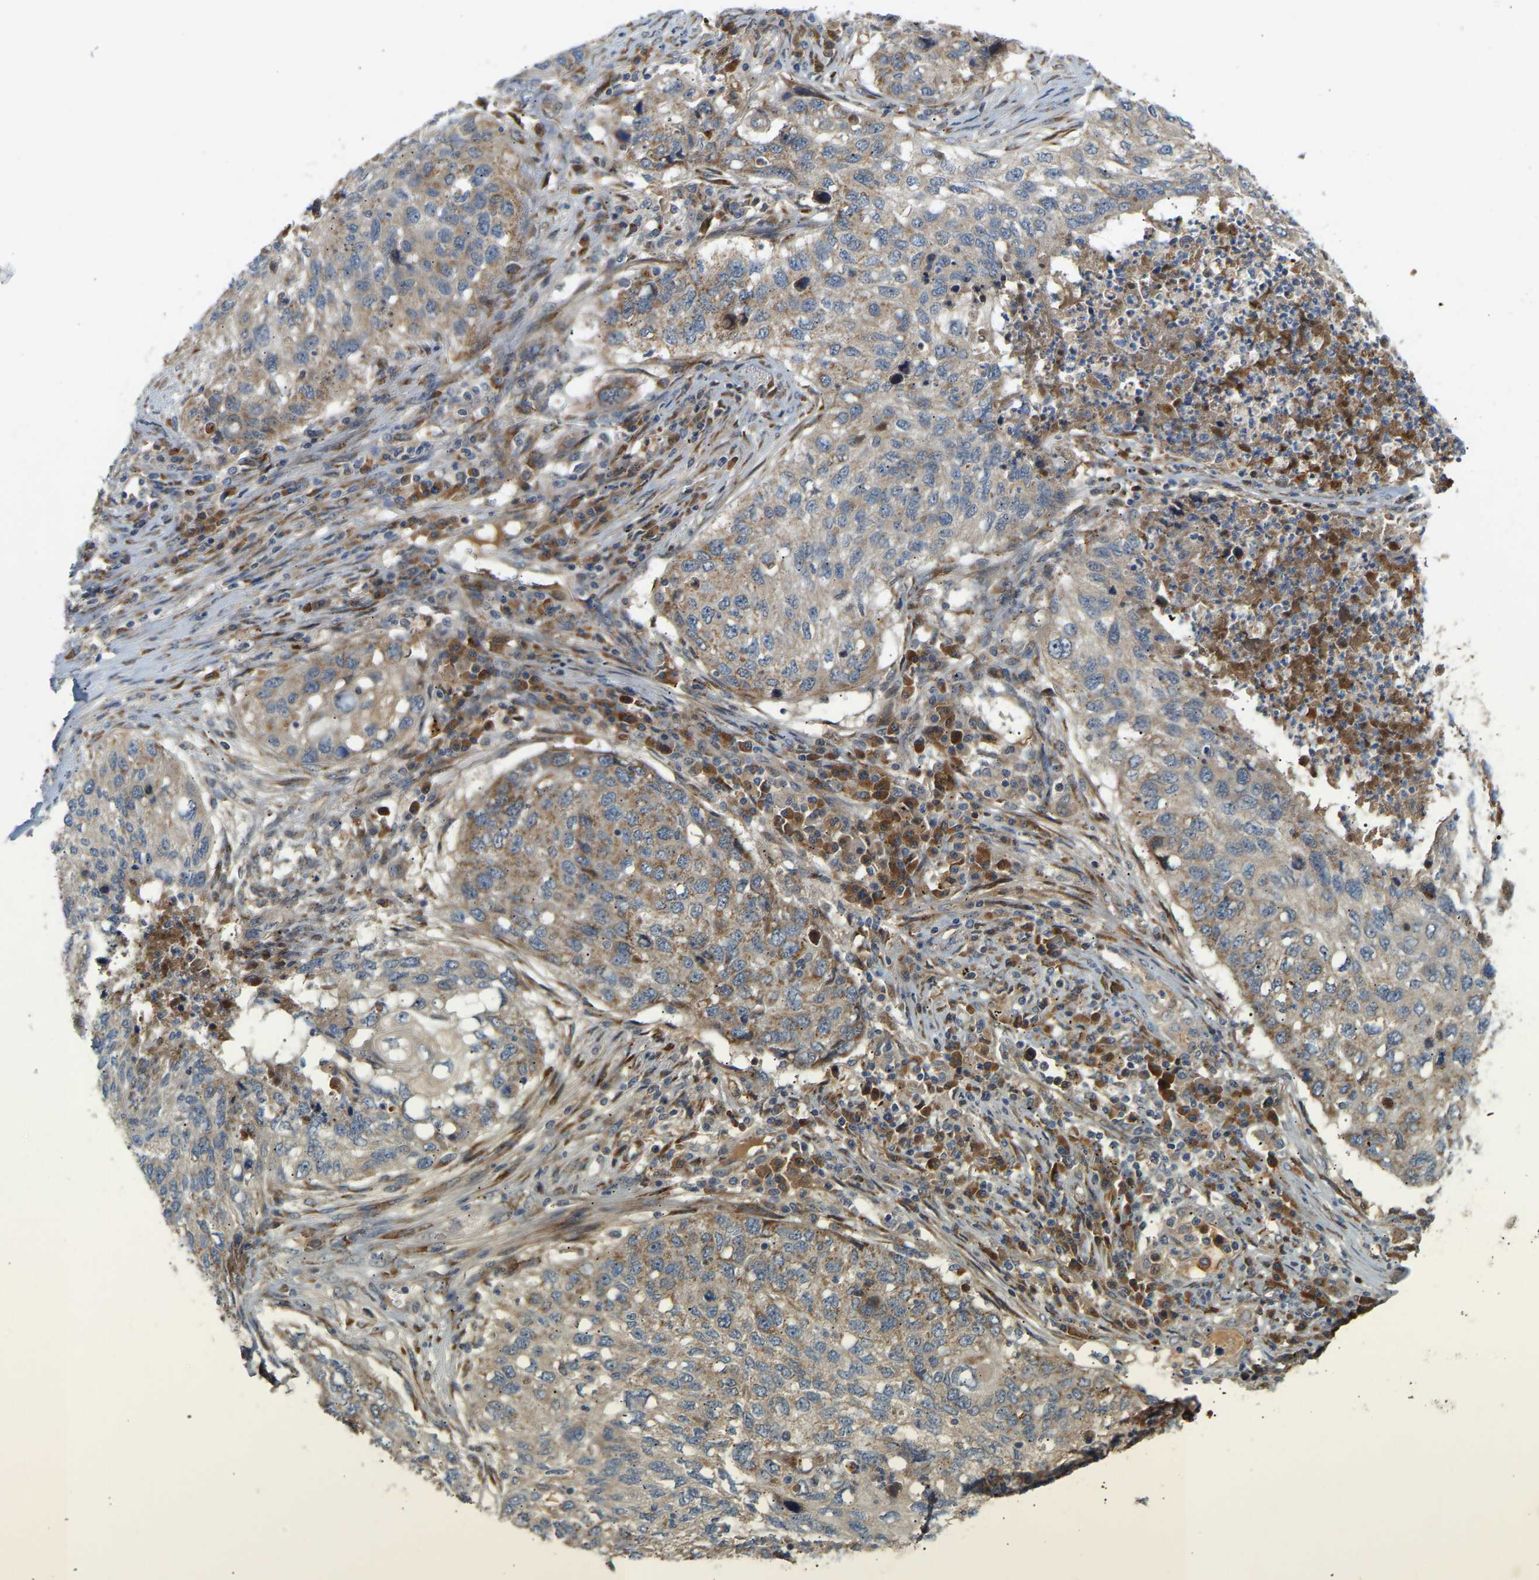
{"staining": {"intensity": "negative", "quantity": "none", "location": "none"}, "tissue": "lung cancer", "cell_type": "Tumor cells", "image_type": "cancer", "snomed": [{"axis": "morphology", "description": "Squamous cell carcinoma, NOS"}, {"axis": "topography", "description": "Lung"}], "caption": "DAB immunohistochemical staining of squamous cell carcinoma (lung) reveals no significant positivity in tumor cells.", "gene": "PTCD1", "patient": {"sex": "female", "age": 63}}